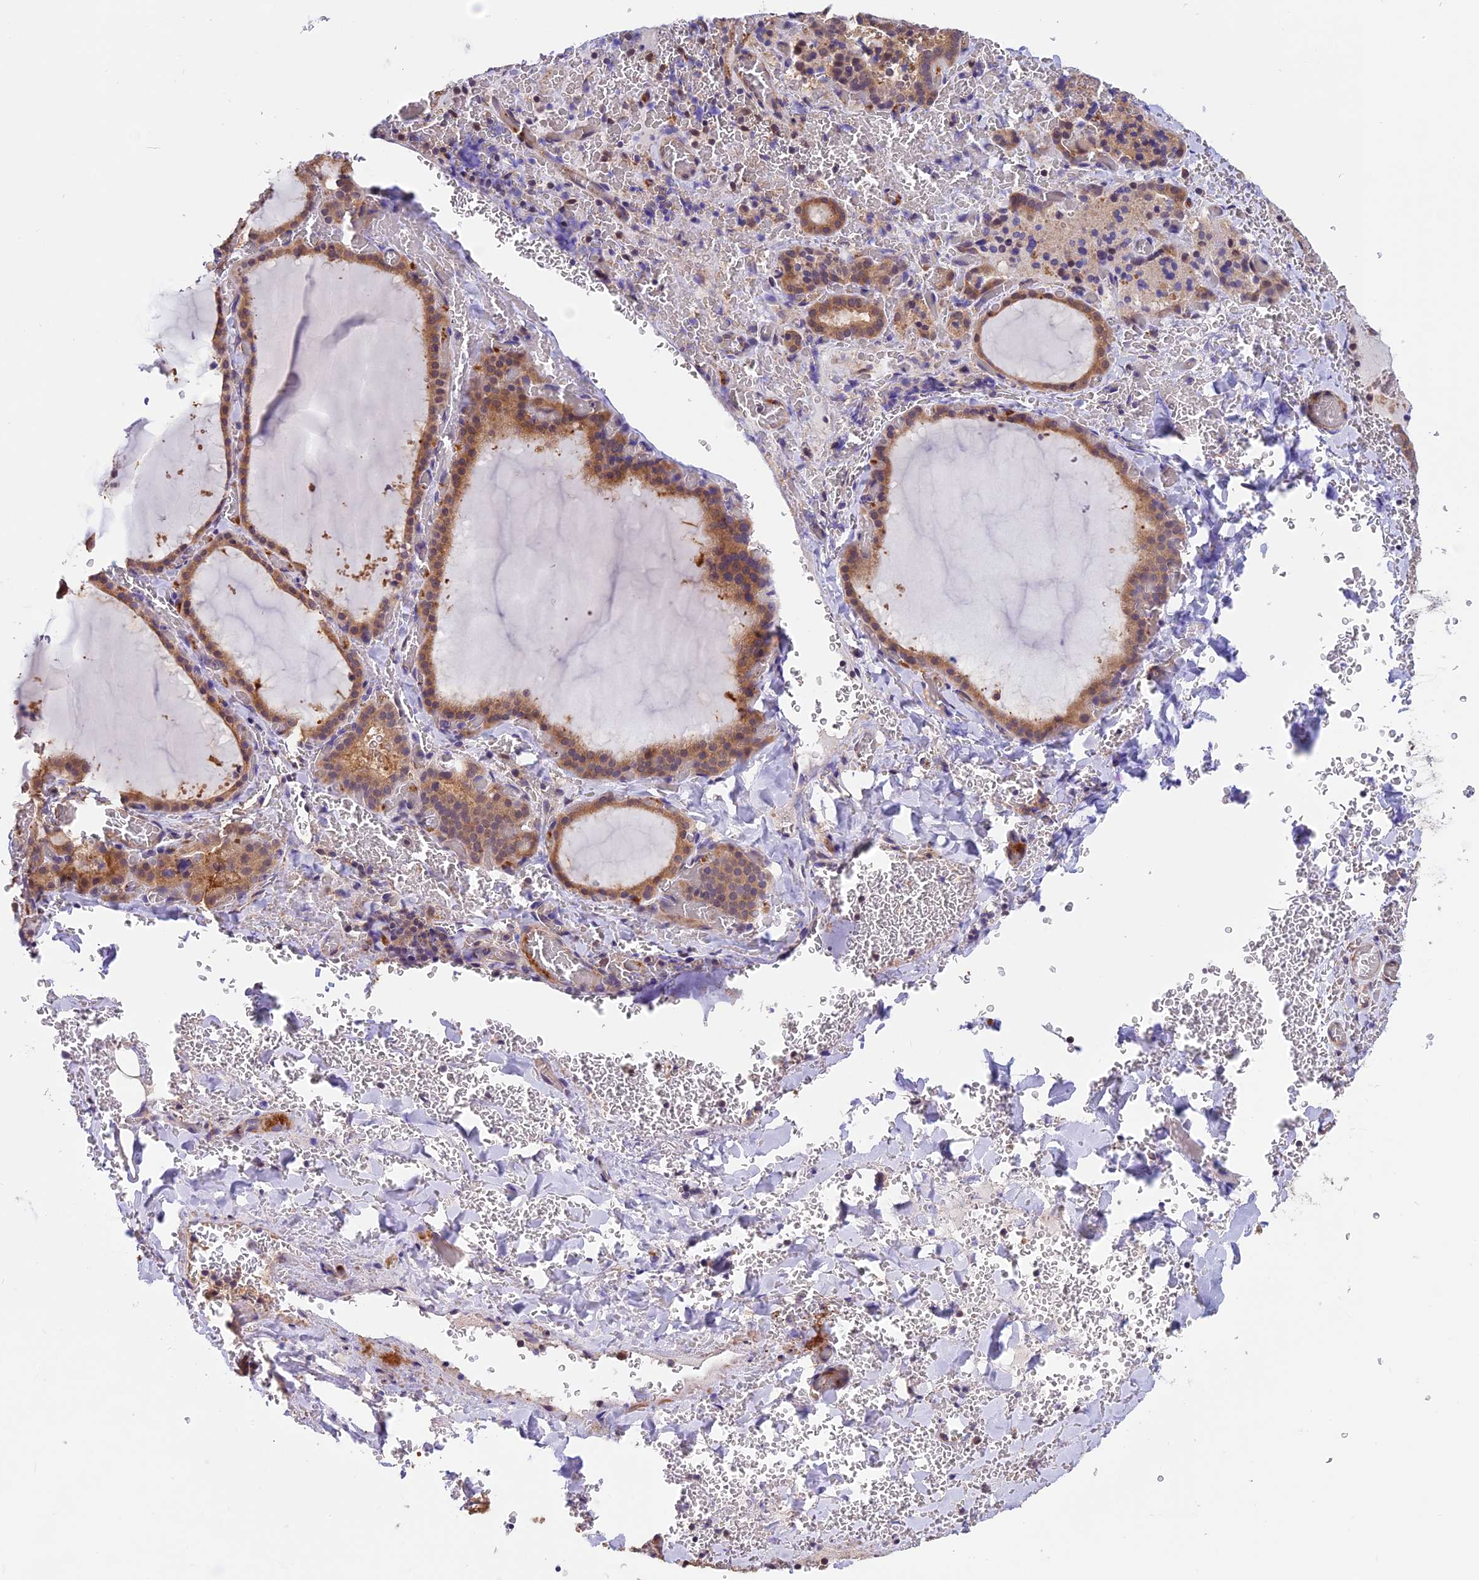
{"staining": {"intensity": "moderate", "quantity": ">75%", "location": "cytoplasmic/membranous"}, "tissue": "thyroid gland", "cell_type": "Glandular cells", "image_type": "normal", "snomed": [{"axis": "morphology", "description": "Normal tissue, NOS"}, {"axis": "topography", "description": "Thyroid gland"}], "caption": "Glandular cells demonstrate medium levels of moderate cytoplasmic/membranous expression in about >75% of cells in benign thyroid gland.", "gene": "PSMB3", "patient": {"sex": "female", "age": 39}}